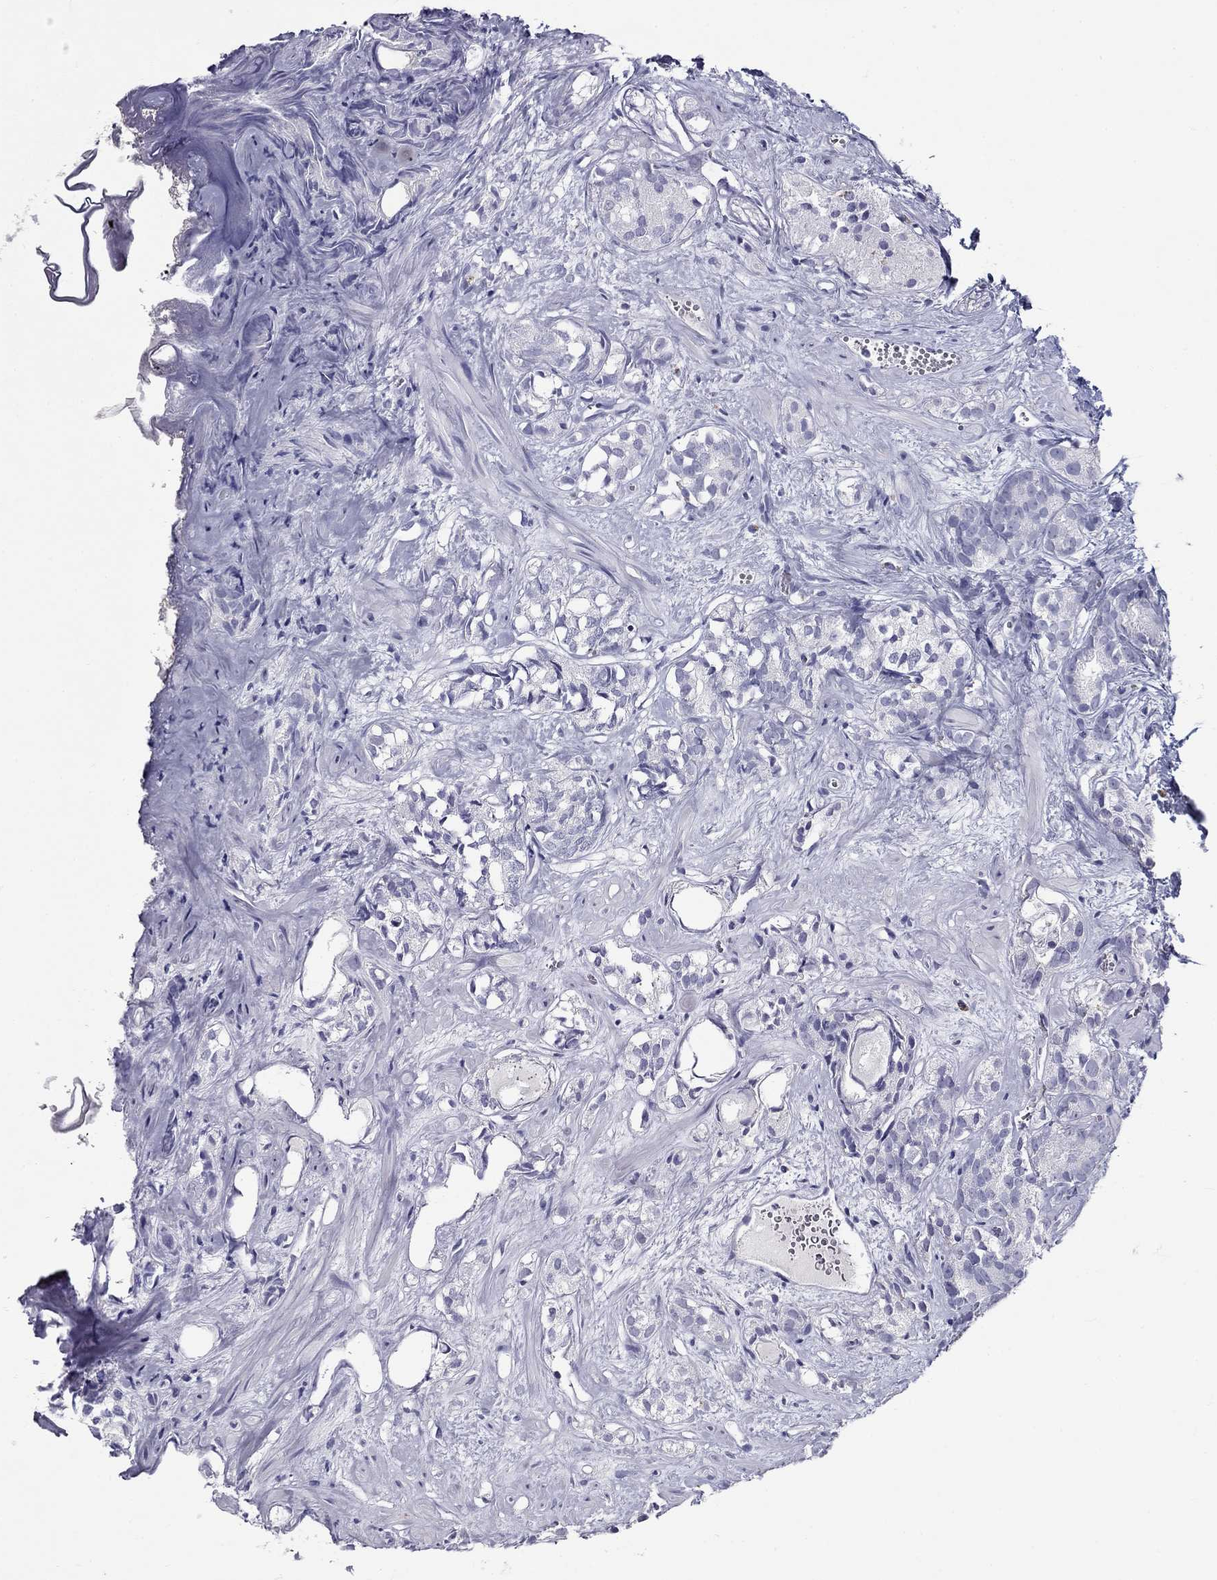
{"staining": {"intensity": "negative", "quantity": "none", "location": "none"}, "tissue": "prostate cancer", "cell_type": "Tumor cells", "image_type": "cancer", "snomed": [{"axis": "morphology", "description": "Adenocarcinoma, High grade"}, {"axis": "topography", "description": "Prostate"}], "caption": "IHC histopathology image of prostate cancer (adenocarcinoma (high-grade)) stained for a protein (brown), which reveals no expression in tumor cells. Nuclei are stained in blue.", "gene": "DNALI1", "patient": {"sex": "male", "age": 90}}